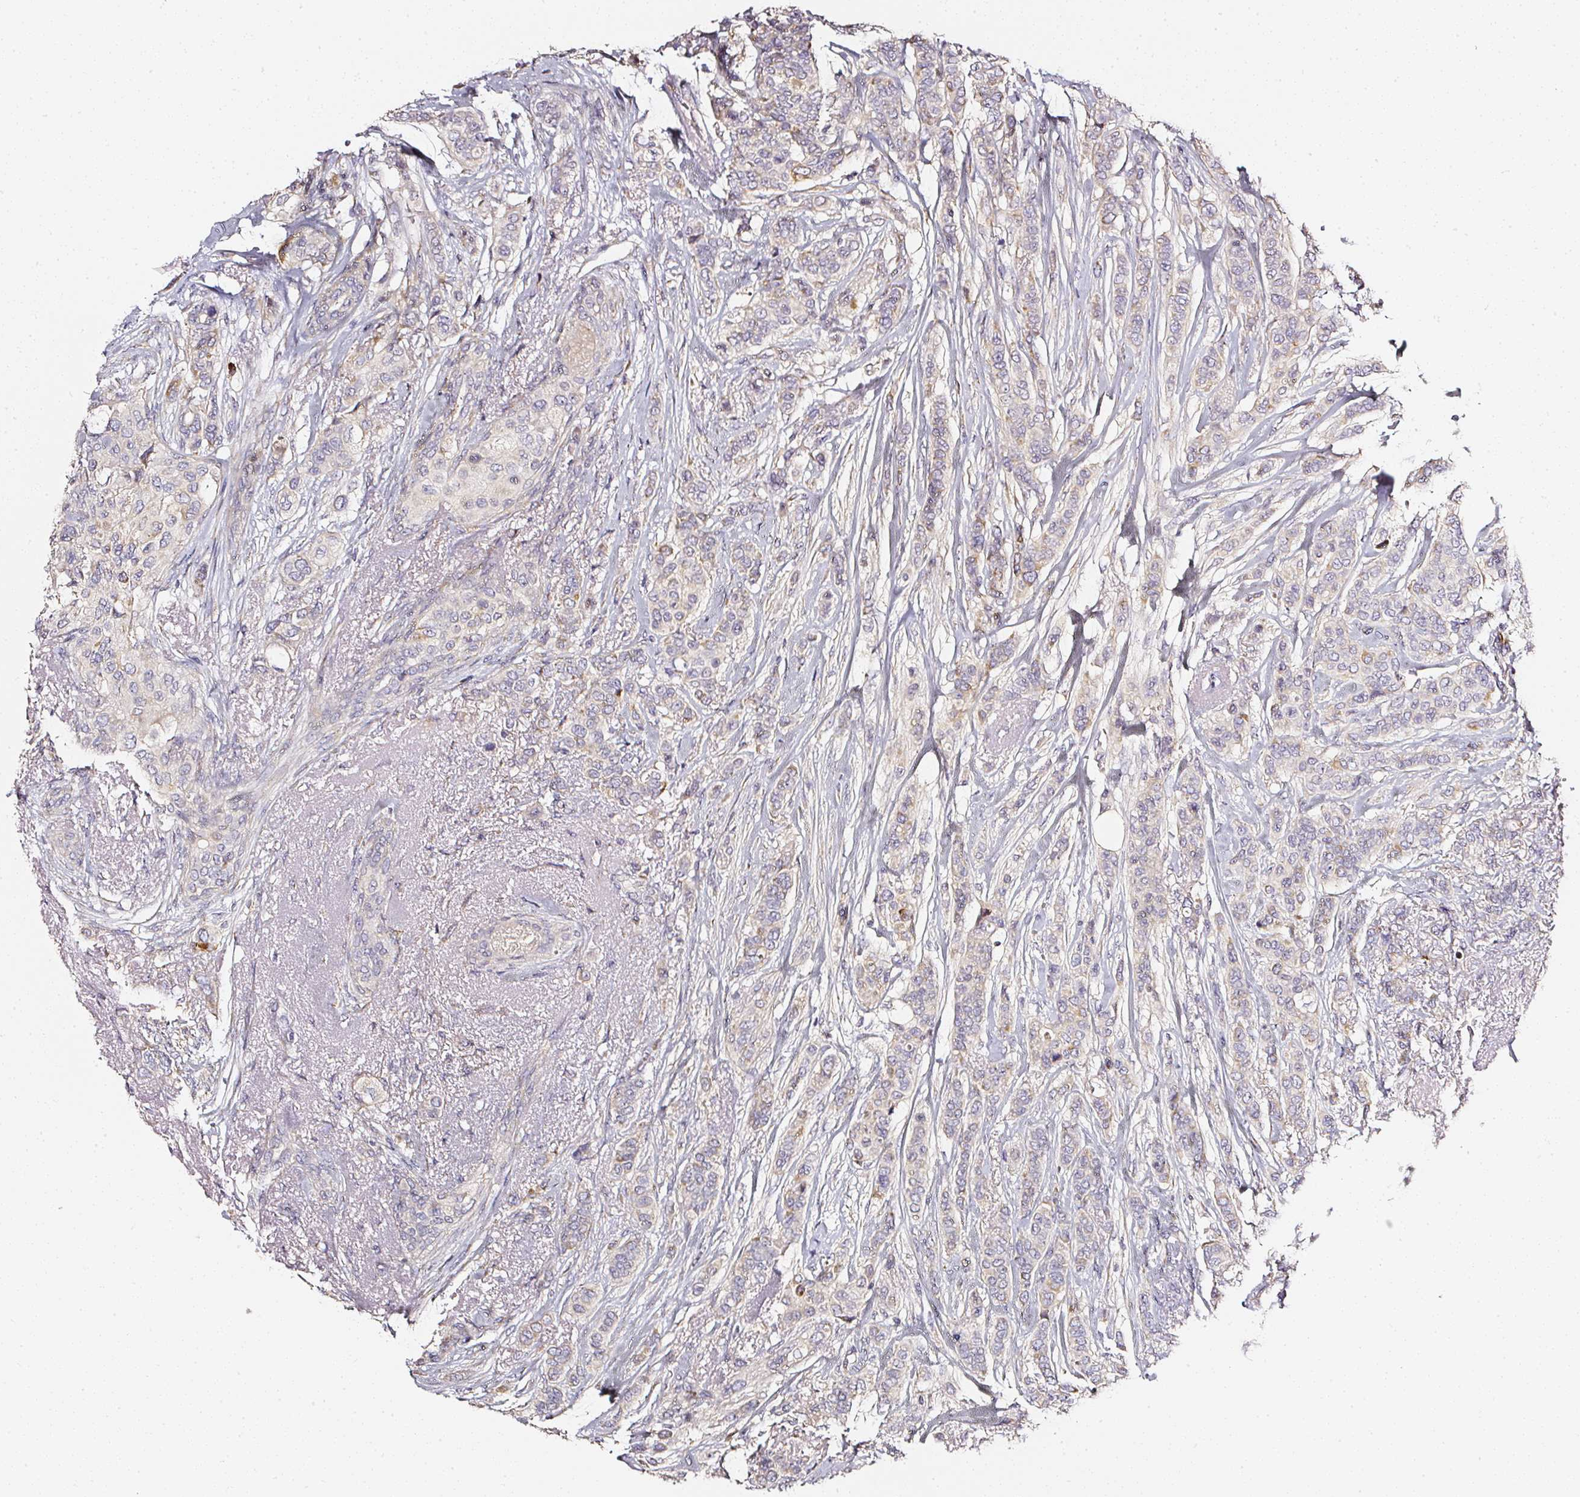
{"staining": {"intensity": "weak", "quantity": "<25%", "location": "cytoplasmic/membranous"}, "tissue": "breast cancer", "cell_type": "Tumor cells", "image_type": "cancer", "snomed": [{"axis": "morphology", "description": "Lobular carcinoma"}, {"axis": "topography", "description": "Breast"}], "caption": "A micrograph of breast cancer stained for a protein exhibits no brown staining in tumor cells. (DAB (3,3'-diaminobenzidine) immunohistochemistry, high magnification).", "gene": "NTRK1", "patient": {"sex": "female", "age": 51}}